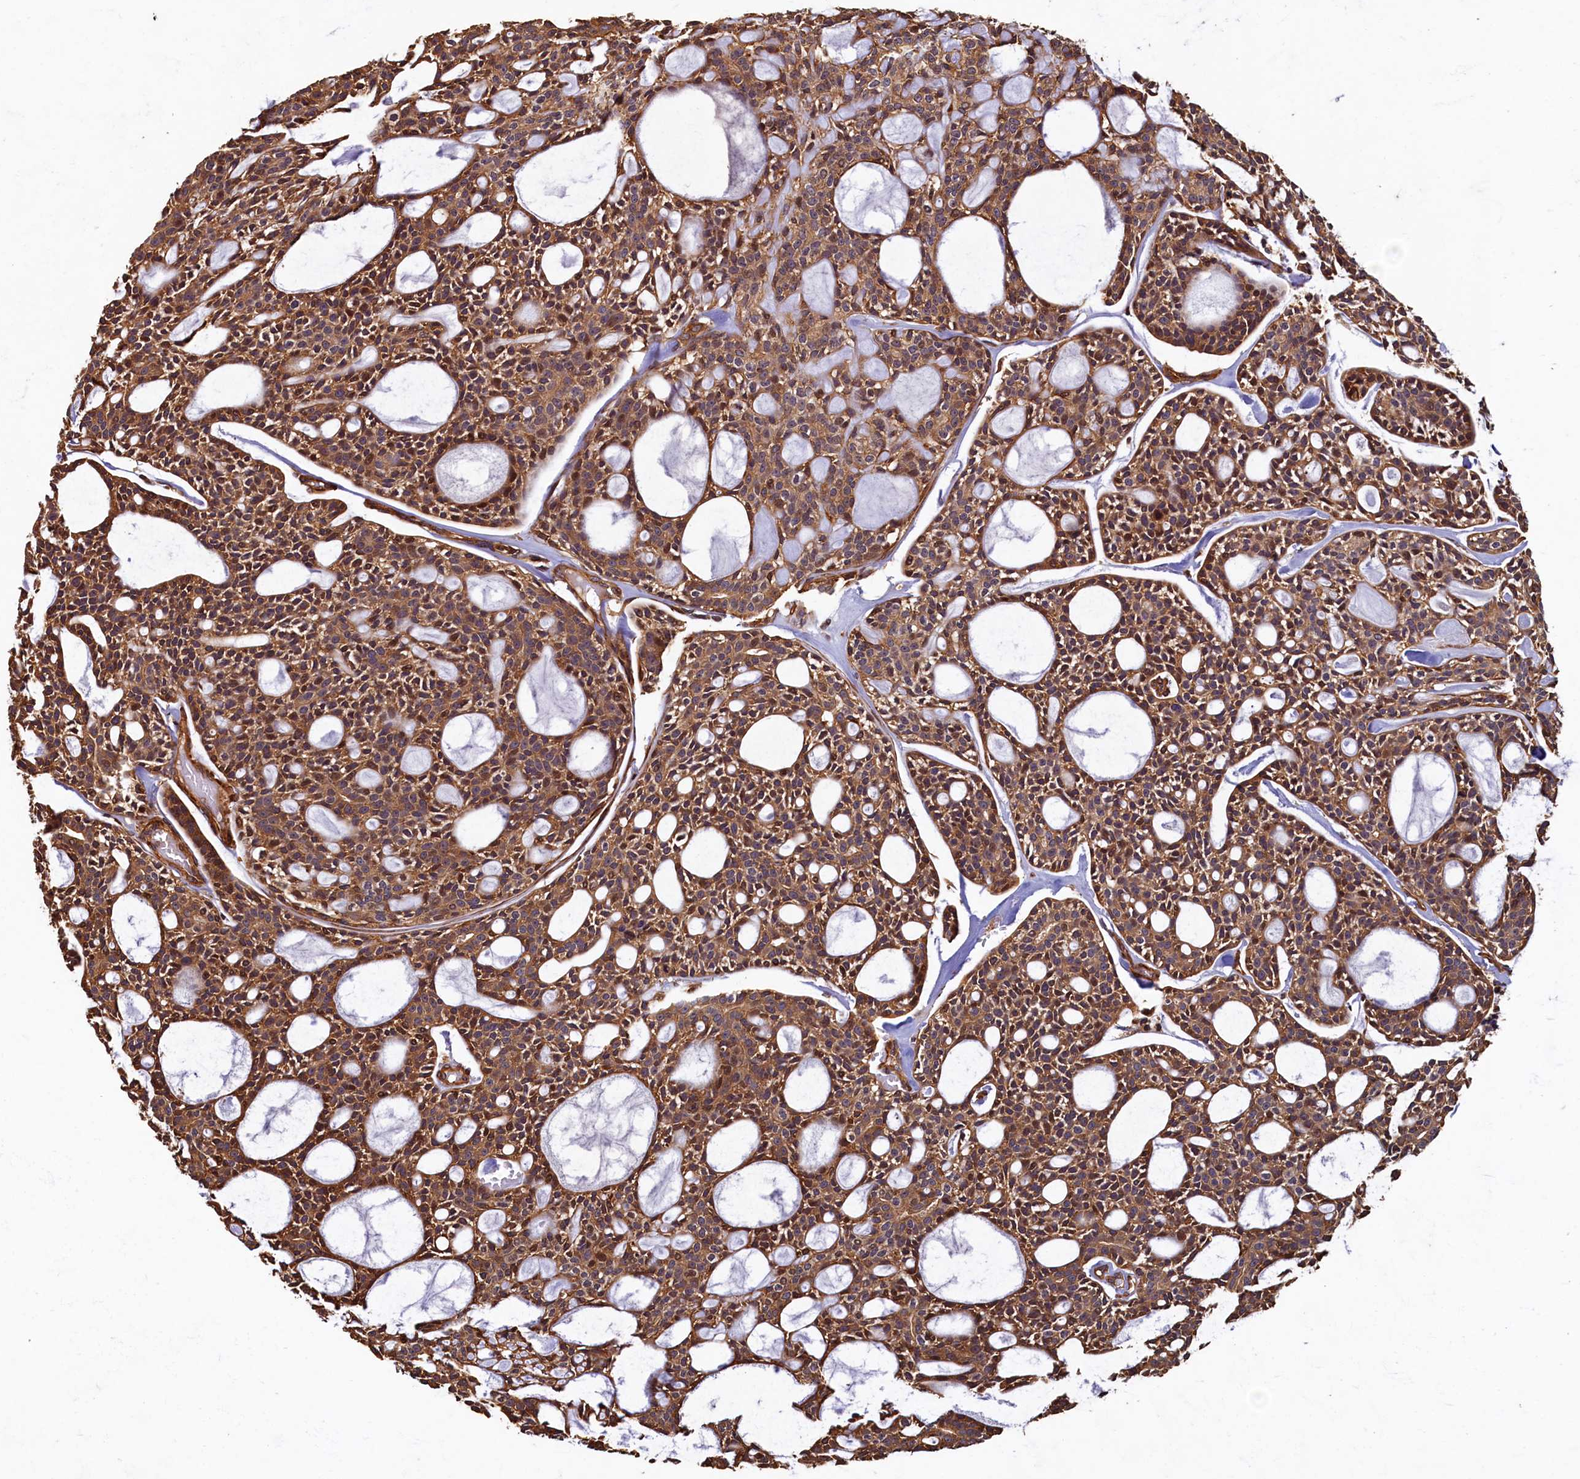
{"staining": {"intensity": "moderate", "quantity": ">75%", "location": "cytoplasmic/membranous"}, "tissue": "head and neck cancer", "cell_type": "Tumor cells", "image_type": "cancer", "snomed": [{"axis": "morphology", "description": "Adenocarcinoma, NOS"}, {"axis": "topography", "description": "Salivary gland"}, {"axis": "topography", "description": "Head-Neck"}], "caption": "Immunohistochemical staining of adenocarcinoma (head and neck) displays medium levels of moderate cytoplasmic/membranous expression in about >75% of tumor cells.", "gene": "CCDC102B", "patient": {"sex": "male", "age": 55}}